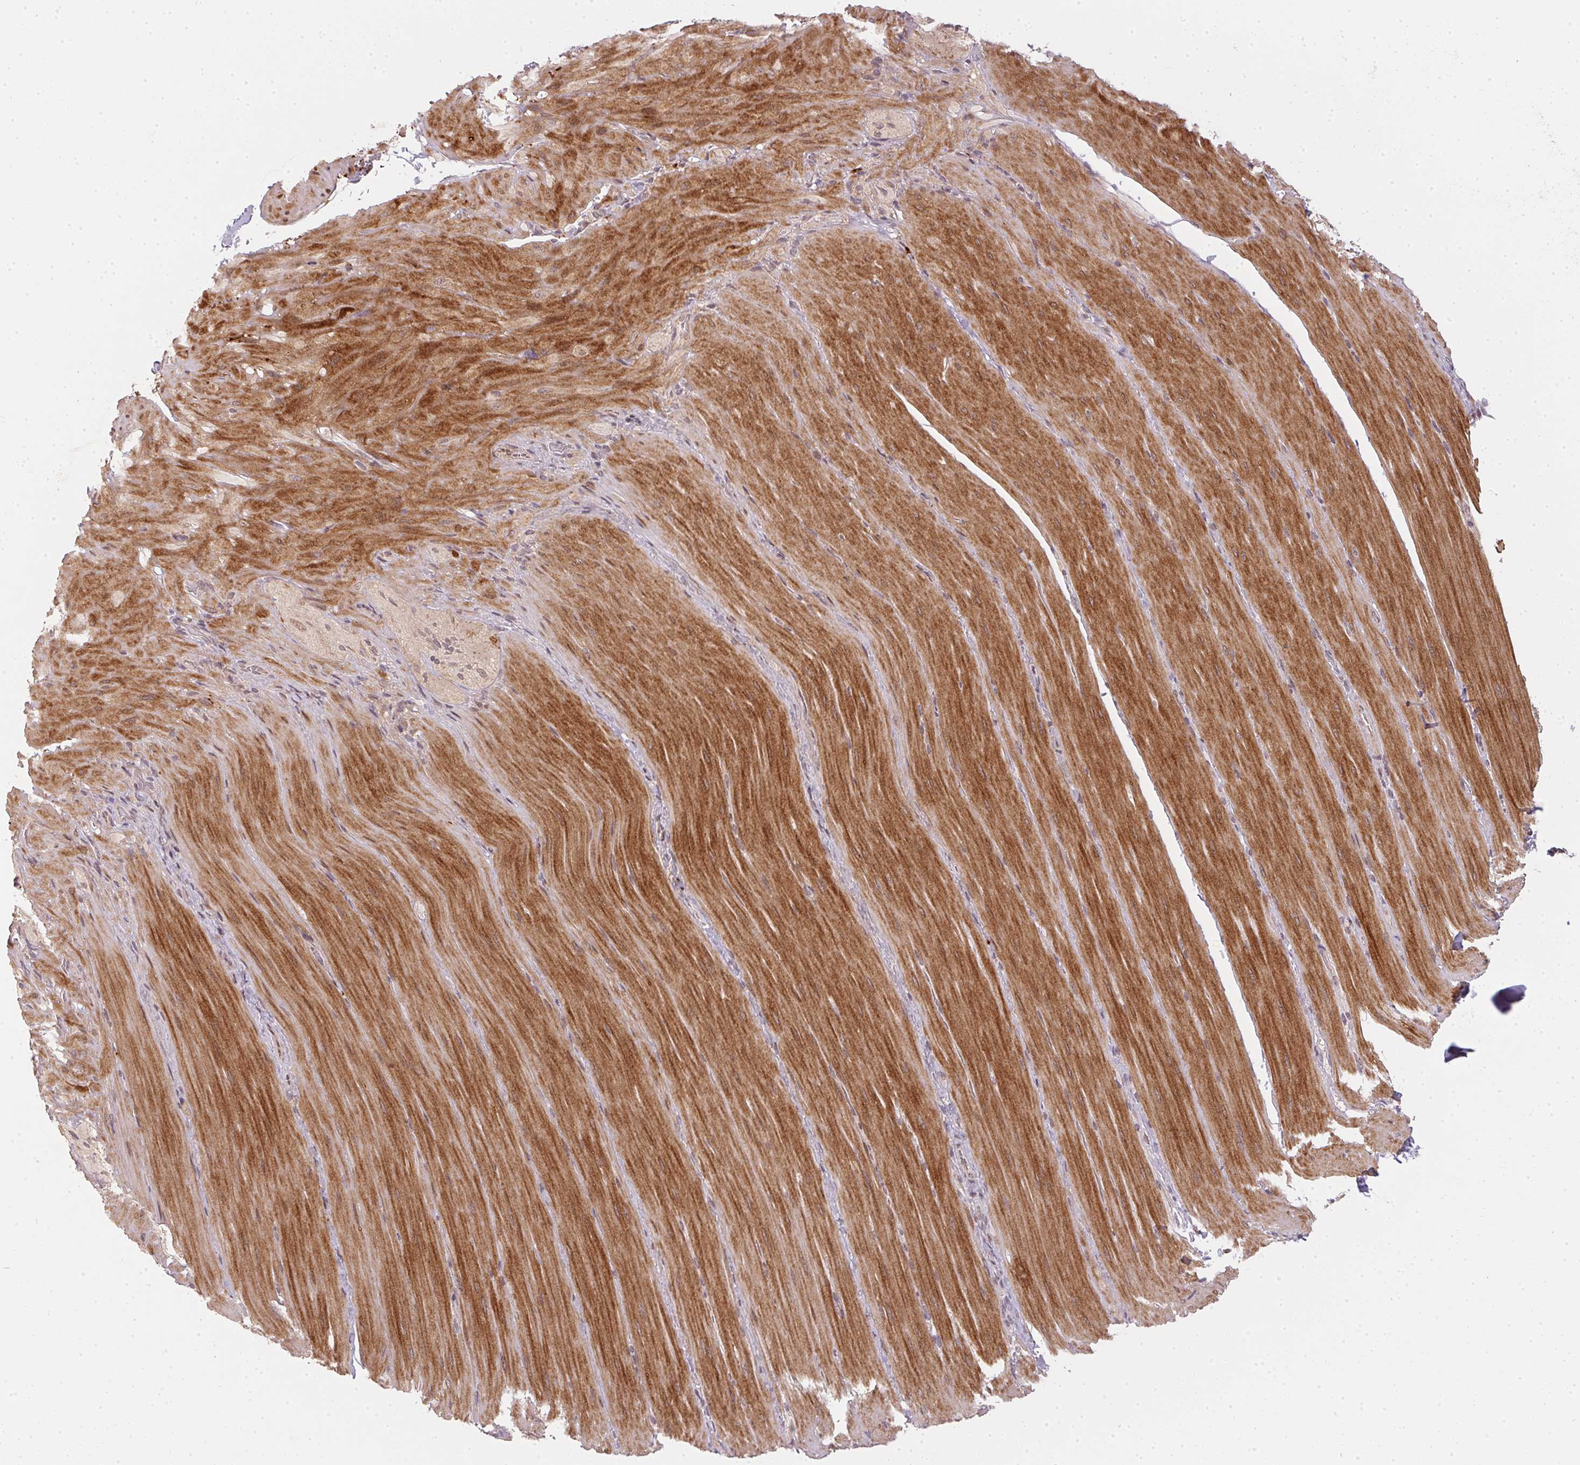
{"staining": {"intensity": "moderate", "quantity": "25%-75%", "location": "cytoplasmic/membranous"}, "tissue": "smooth muscle", "cell_type": "Smooth muscle cells", "image_type": "normal", "snomed": [{"axis": "morphology", "description": "Normal tissue, NOS"}, {"axis": "topography", "description": "Smooth muscle"}, {"axis": "topography", "description": "Colon"}], "caption": "The histopathology image displays immunohistochemical staining of benign smooth muscle. There is moderate cytoplasmic/membranous staining is present in about 25%-75% of smooth muscle cells.", "gene": "PPP4R4", "patient": {"sex": "male", "age": 73}}